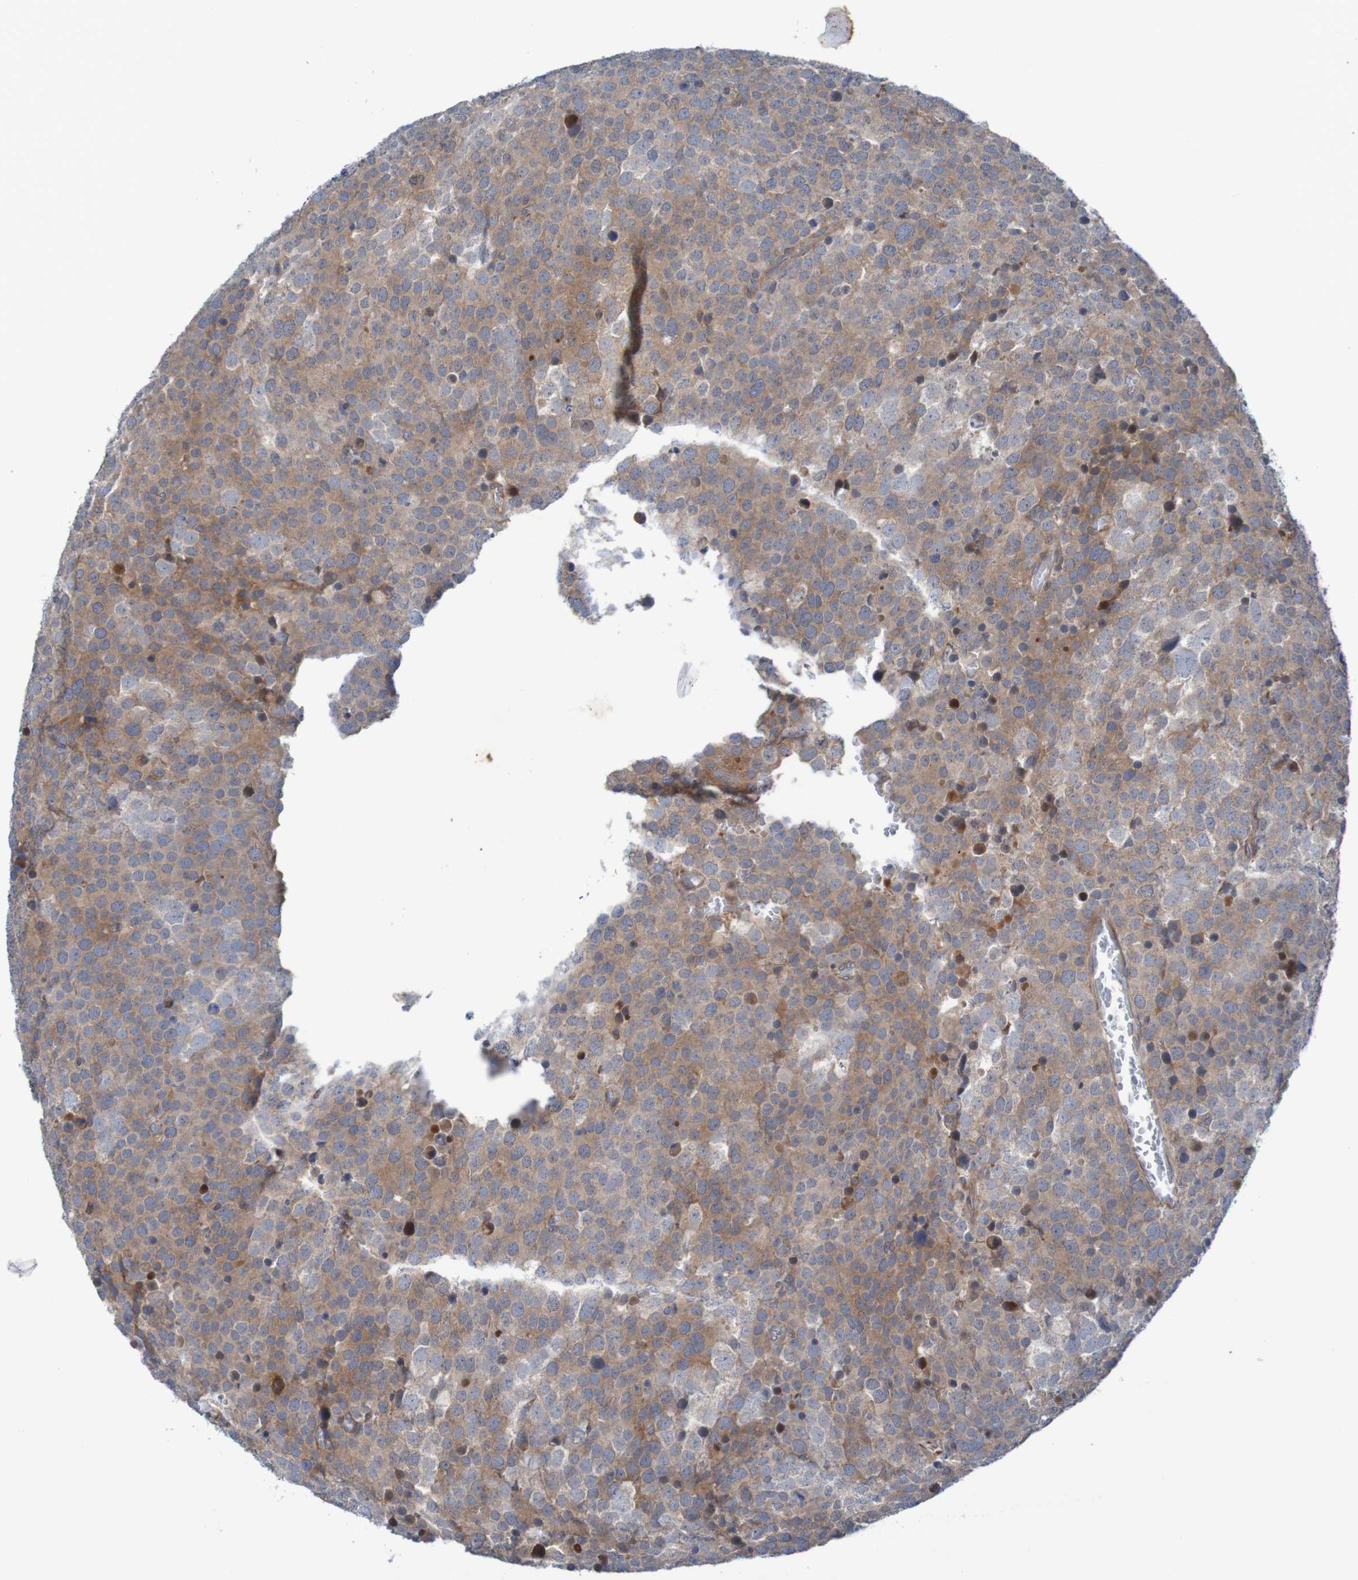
{"staining": {"intensity": "moderate", "quantity": "25%-75%", "location": "cytoplasmic/membranous"}, "tissue": "testis cancer", "cell_type": "Tumor cells", "image_type": "cancer", "snomed": [{"axis": "morphology", "description": "Seminoma, NOS"}, {"axis": "topography", "description": "Testis"}], "caption": "Immunohistochemistry (DAB (3,3'-diaminobenzidine)) staining of human testis cancer shows moderate cytoplasmic/membranous protein positivity in about 25%-75% of tumor cells. Immunohistochemistry (ihc) stains the protein in brown and the nuclei are stained blue.", "gene": "ANGPT4", "patient": {"sex": "male", "age": 71}}